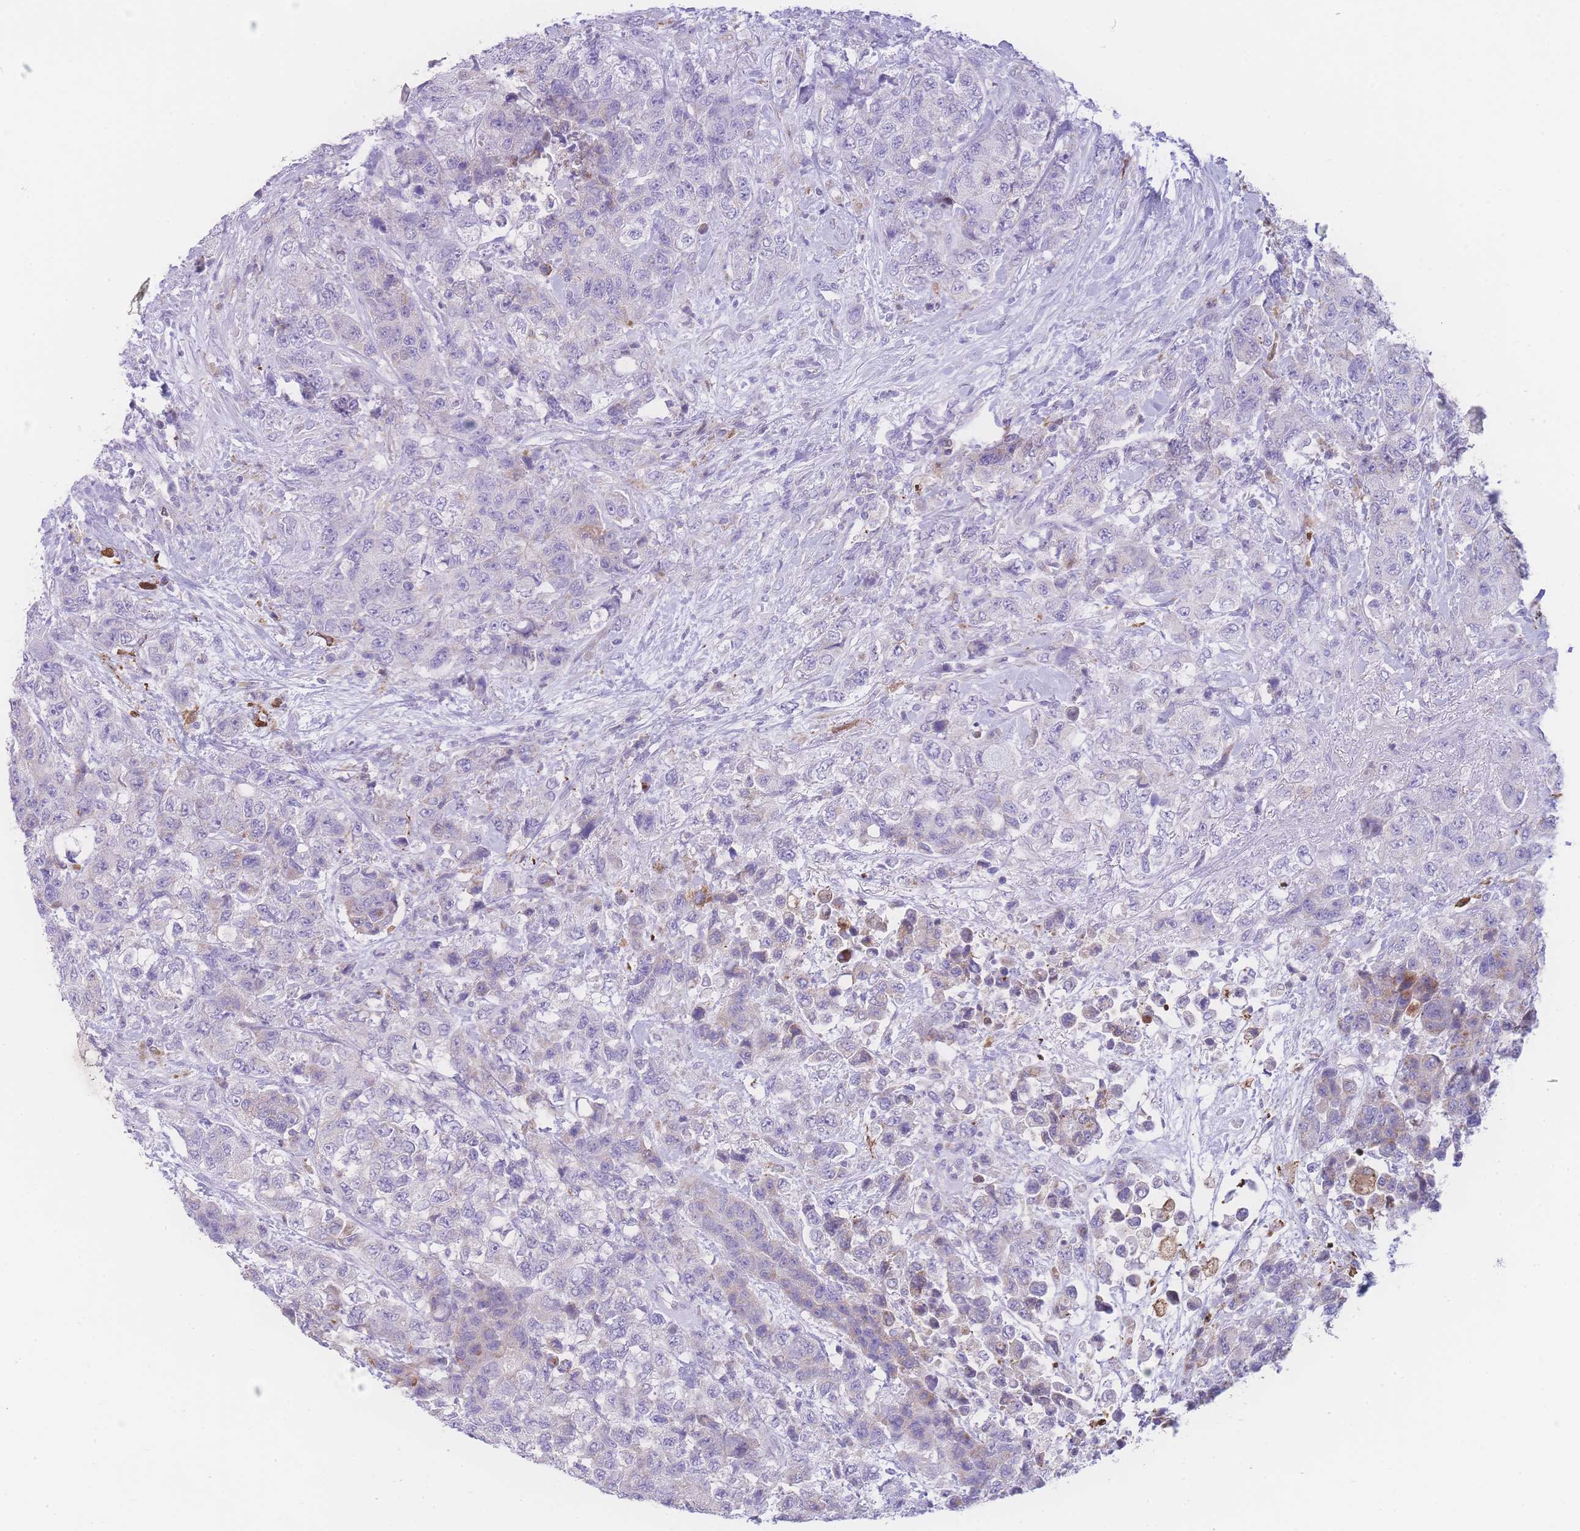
{"staining": {"intensity": "negative", "quantity": "none", "location": "none"}, "tissue": "urothelial cancer", "cell_type": "Tumor cells", "image_type": "cancer", "snomed": [{"axis": "morphology", "description": "Urothelial carcinoma, High grade"}, {"axis": "topography", "description": "Urinary bladder"}], "caption": "This image is of urothelial cancer stained with immunohistochemistry (IHC) to label a protein in brown with the nuclei are counter-stained blue. There is no staining in tumor cells.", "gene": "NBEAL1", "patient": {"sex": "female", "age": 78}}